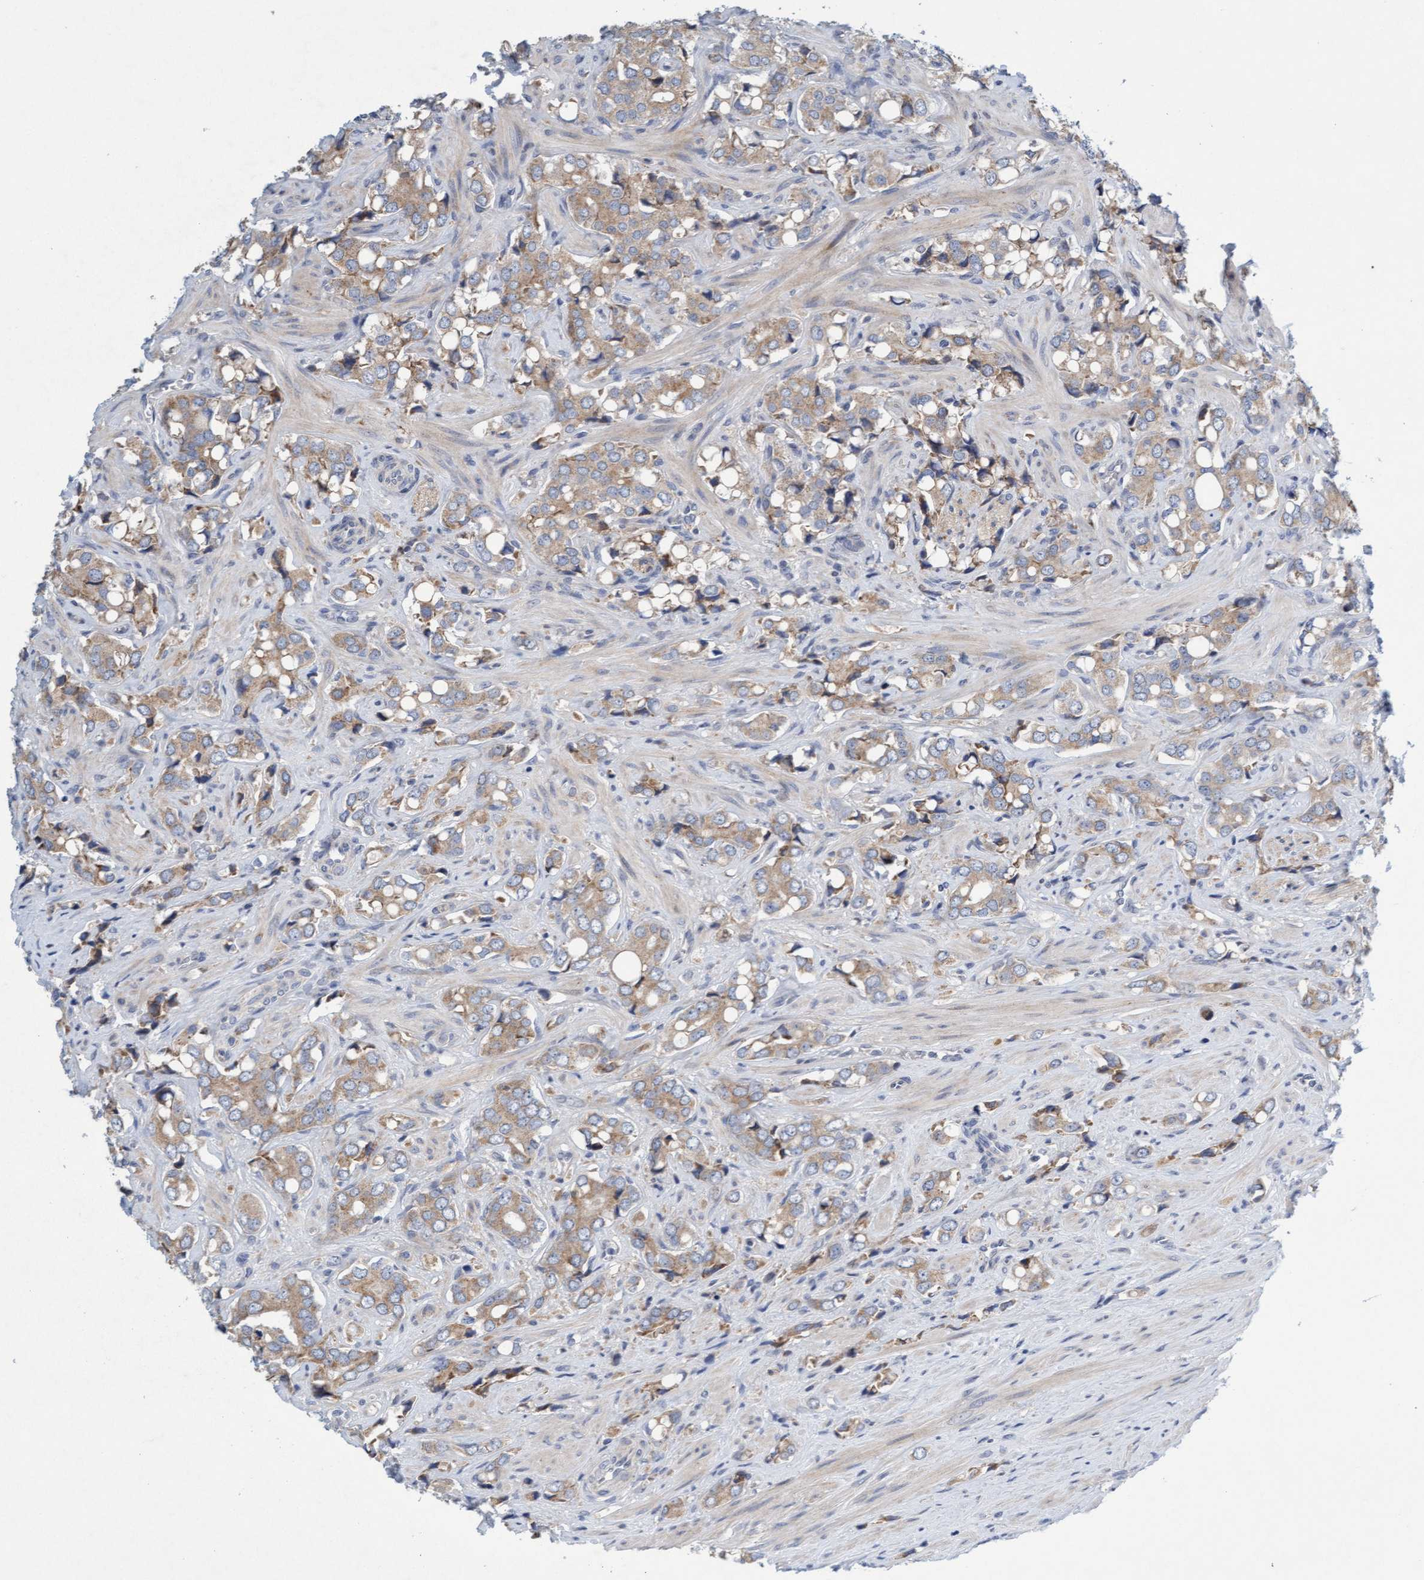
{"staining": {"intensity": "weak", "quantity": ">75%", "location": "cytoplasmic/membranous"}, "tissue": "prostate cancer", "cell_type": "Tumor cells", "image_type": "cancer", "snomed": [{"axis": "morphology", "description": "Adenocarcinoma, High grade"}, {"axis": "topography", "description": "Prostate"}], "caption": "High-grade adenocarcinoma (prostate) stained for a protein displays weak cytoplasmic/membranous positivity in tumor cells.", "gene": "DDHD2", "patient": {"sex": "male", "age": 52}}